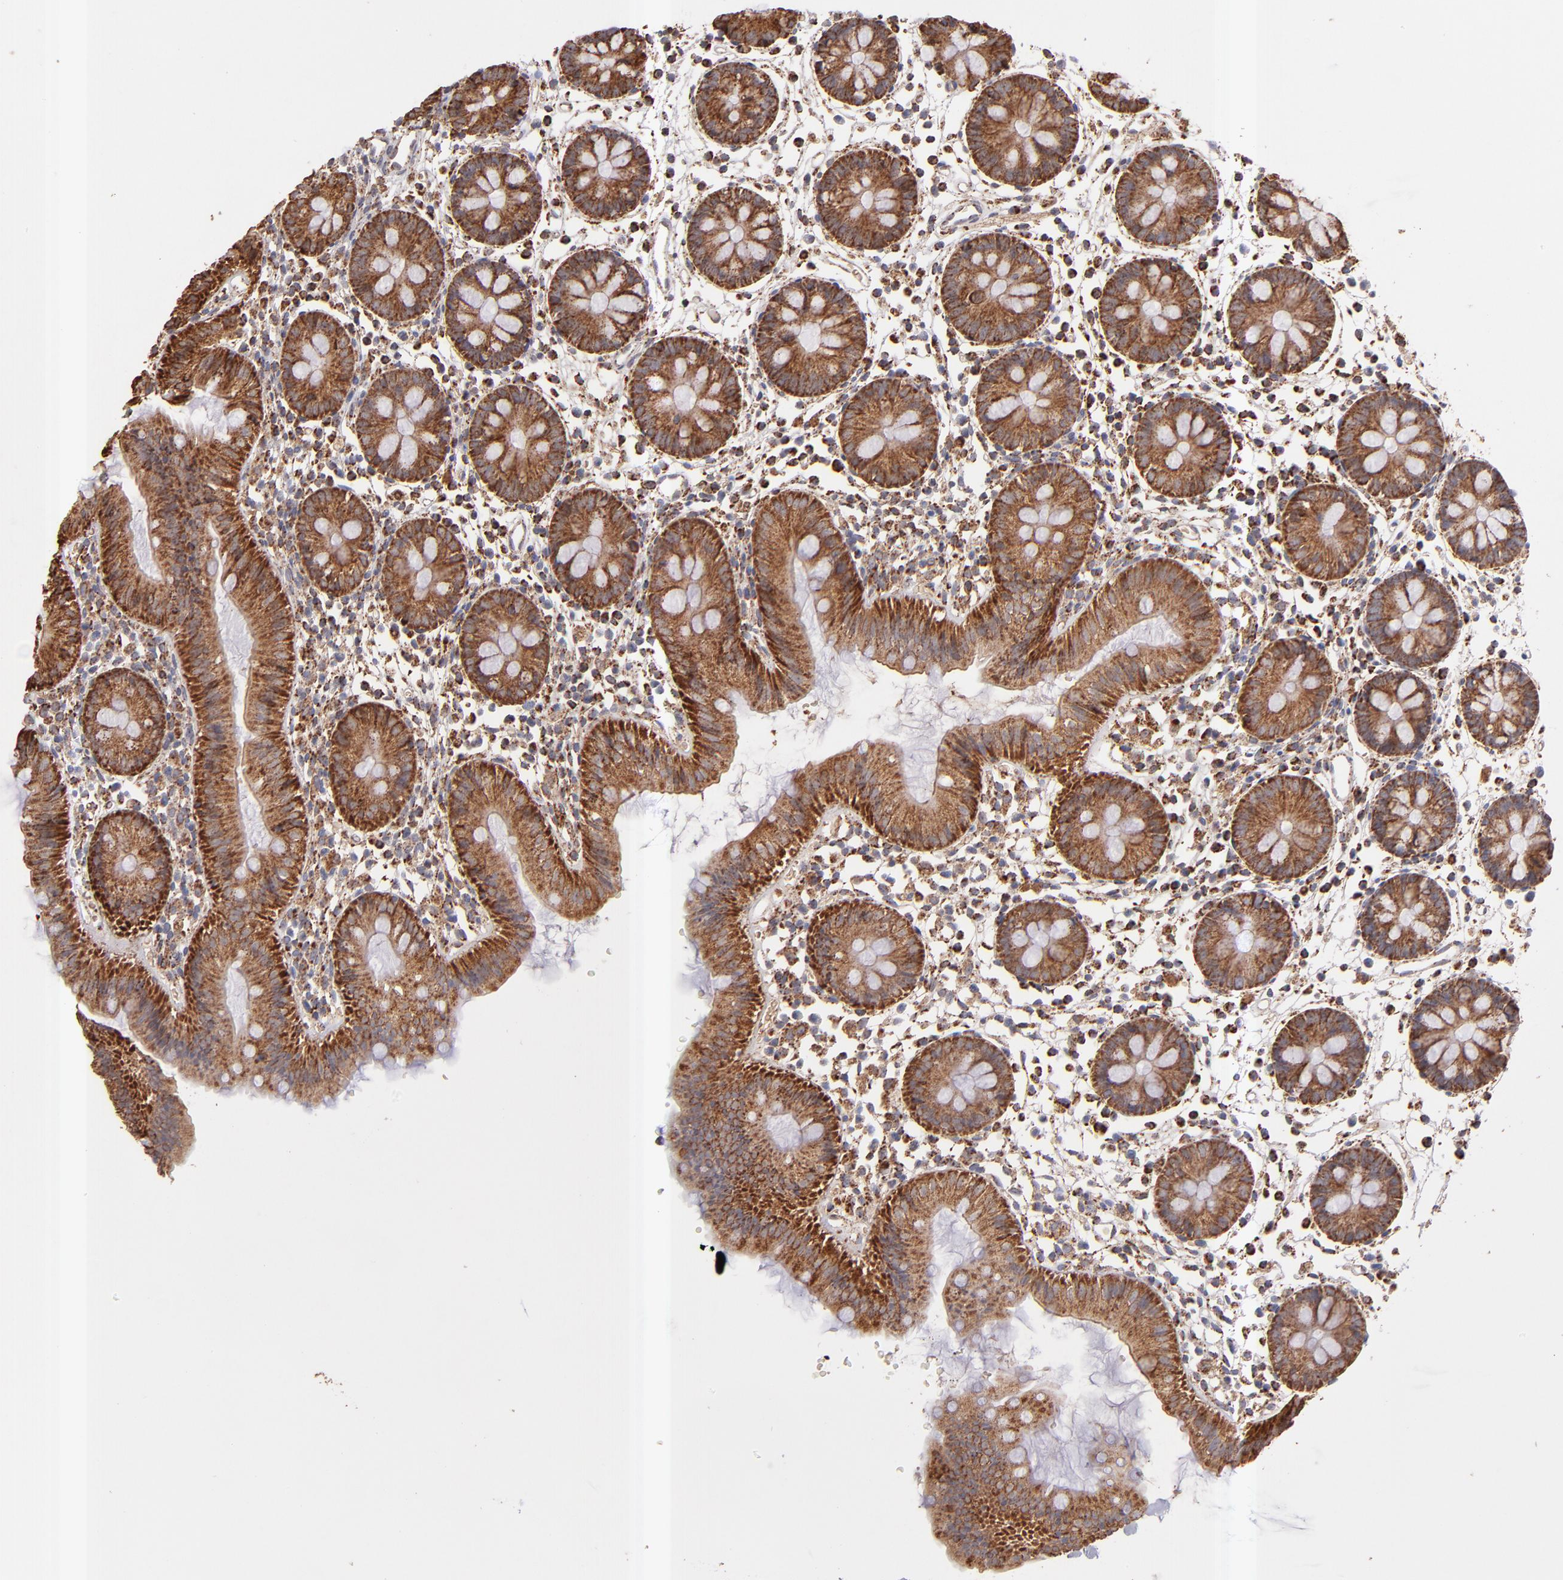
{"staining": {"intensity": "moderate", "quantity": ">75%", "location": "cytoplasmic/membranous"}, "tissue": "colon", "cell_type": "Endothelial cells", "image_type": "normal", "snomed": [{"axis": "morphology", "description": "Normal tissue, NOS"}, {"axis": "topography", "description": "Colon"}], "caption": "Immunohistochemical staining of normal human colon shows medium levels of moderate cytoplasmic/membranous expression in about >75% of endothelial cells.", "gene": "DLST", "patient": {"sex": "male", "age": 14}}